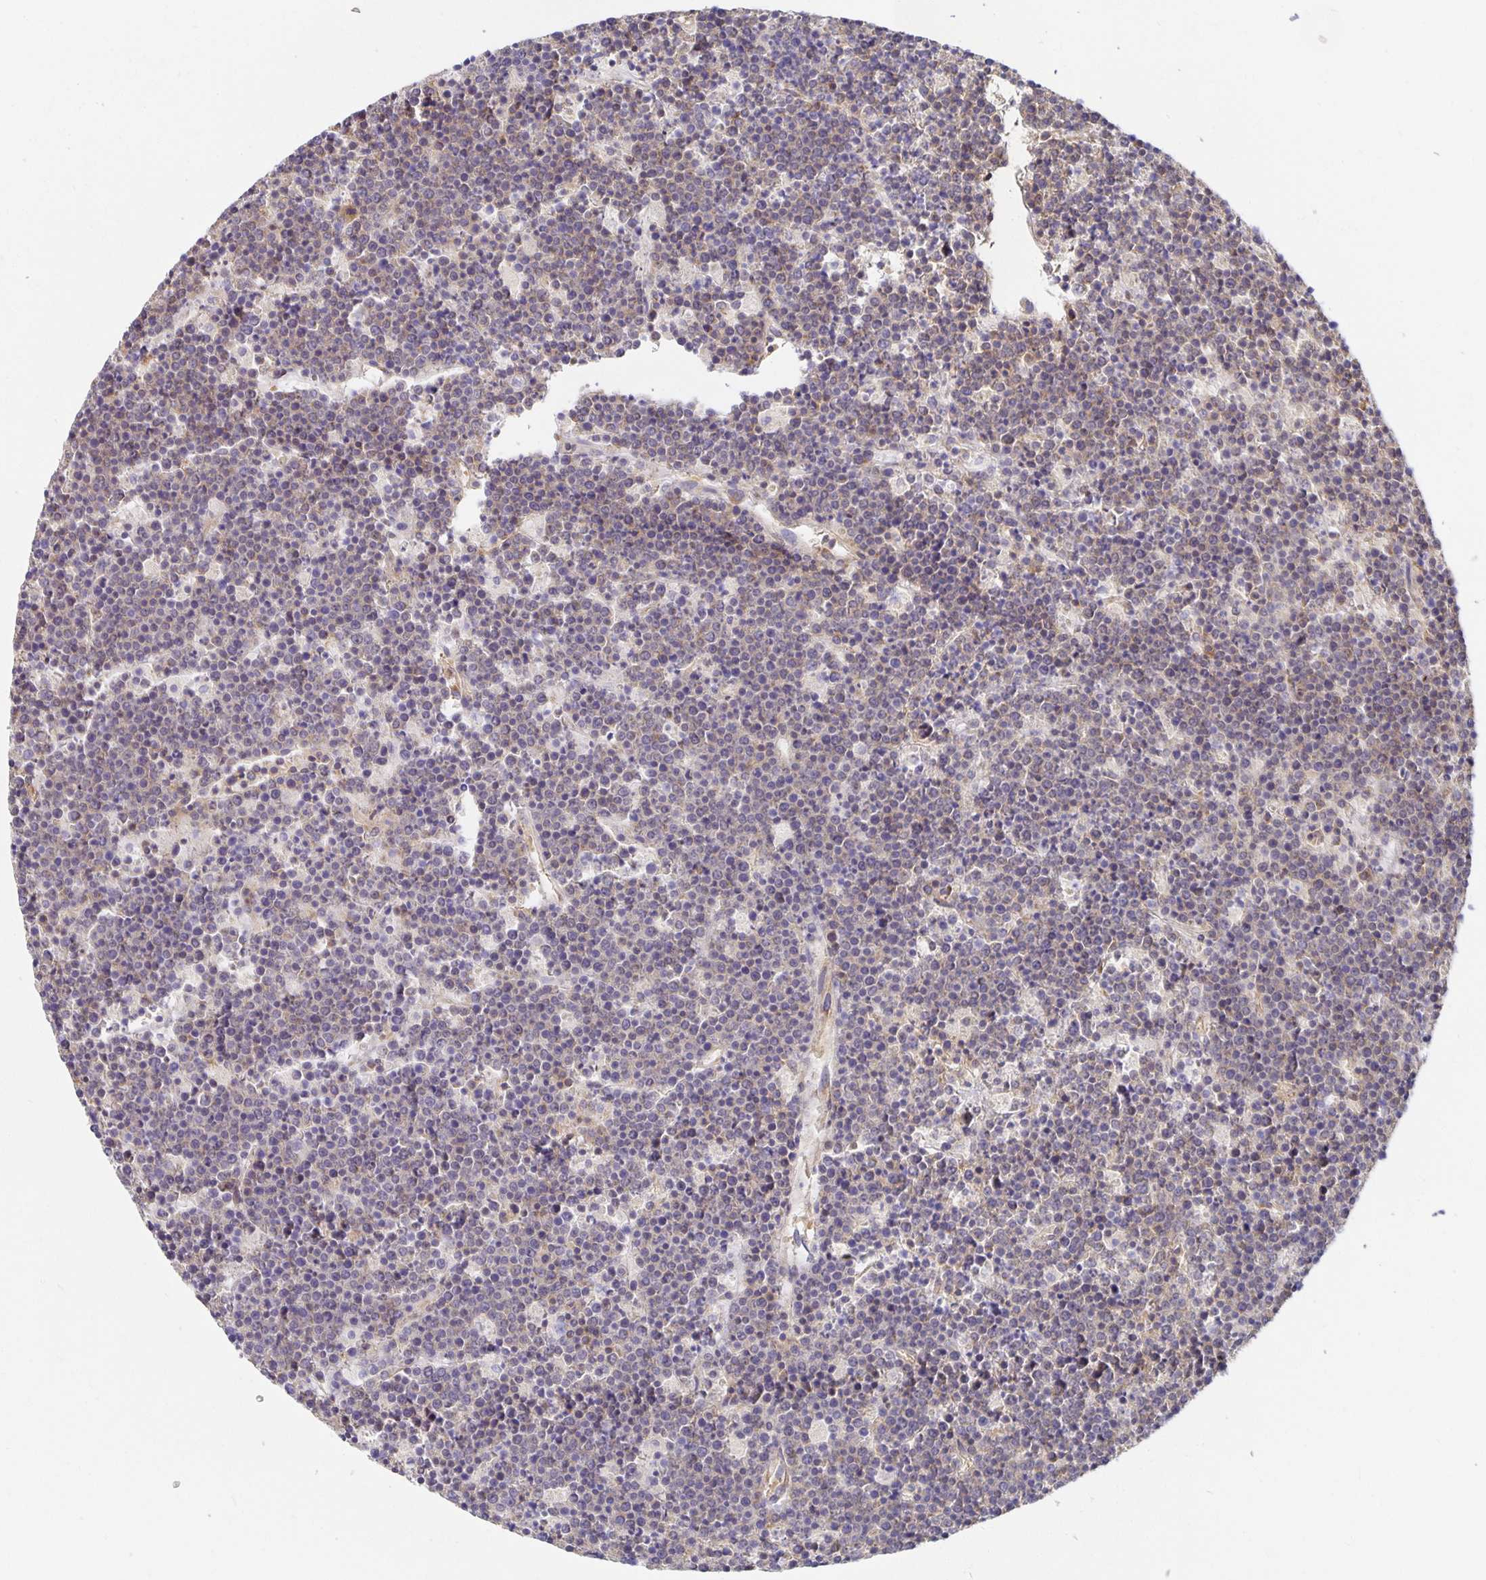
{"staining": {"intensity": "negative", "quantity": "none", "location": "none"}, "tissue": "lymphoma", "cell_type": "Tumor cells", "image_type": "cancer", "snomed": [{"axis": "morphology", "description": "Malignant lymphoma, non-Hodgkin's type, High grade"}, {"axis": "topography", "description": "Ovary"}], "caption": "High magnification brightfield microscopy of high-grade malignant lymphoma, non-Hodgkin's type stained with DAB (brown) and counterstained with hematoxylin (blue): tumor cells show no significant positivity.", "gene": "USO1", "patient": {"sex": "female", "age": 56}}